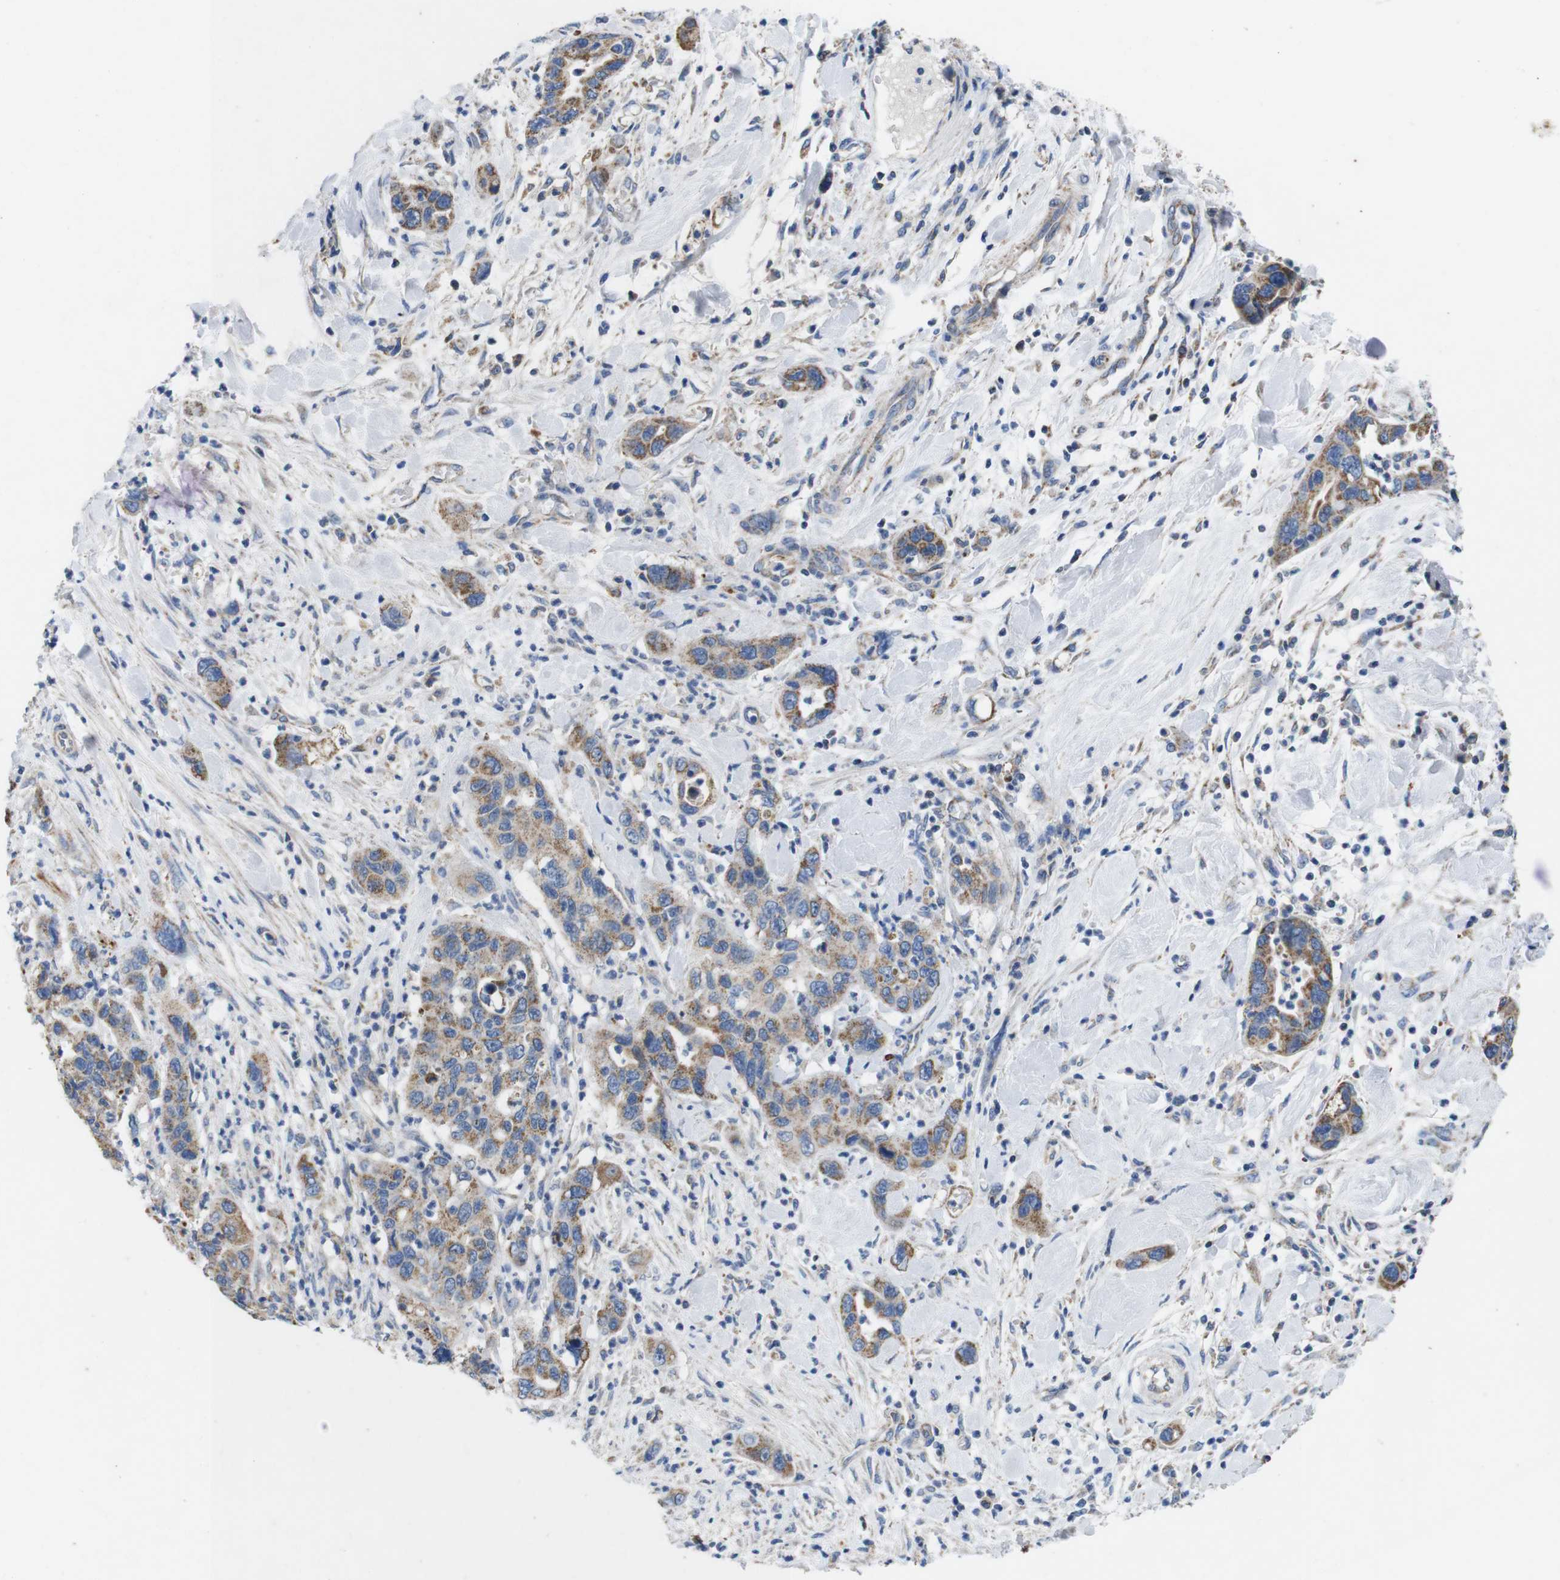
{"staining": {"intensity": "moderate", "quantity": ">75%", "location": "cytoplasmic/membranous"}, "tissue": "pancreatic cancer", "cell_type": "Tumor cells", "image_type": "cancer", "snomed": [{"axis": "morphology", "description": "Adenocarcinoma, NOS"}, {"axis": "topography", "description": "Pancreas"}], "caption": "This photomicrograph reveals immunohistochemistry (IHC) staining of human pancreatic adenocarcinoma, with medium moderate cytoplasmic/membranous staining in about >75% of tumor cells.", "gene": "F2RL1", "patient": {"sex": "female", "age": 71}}